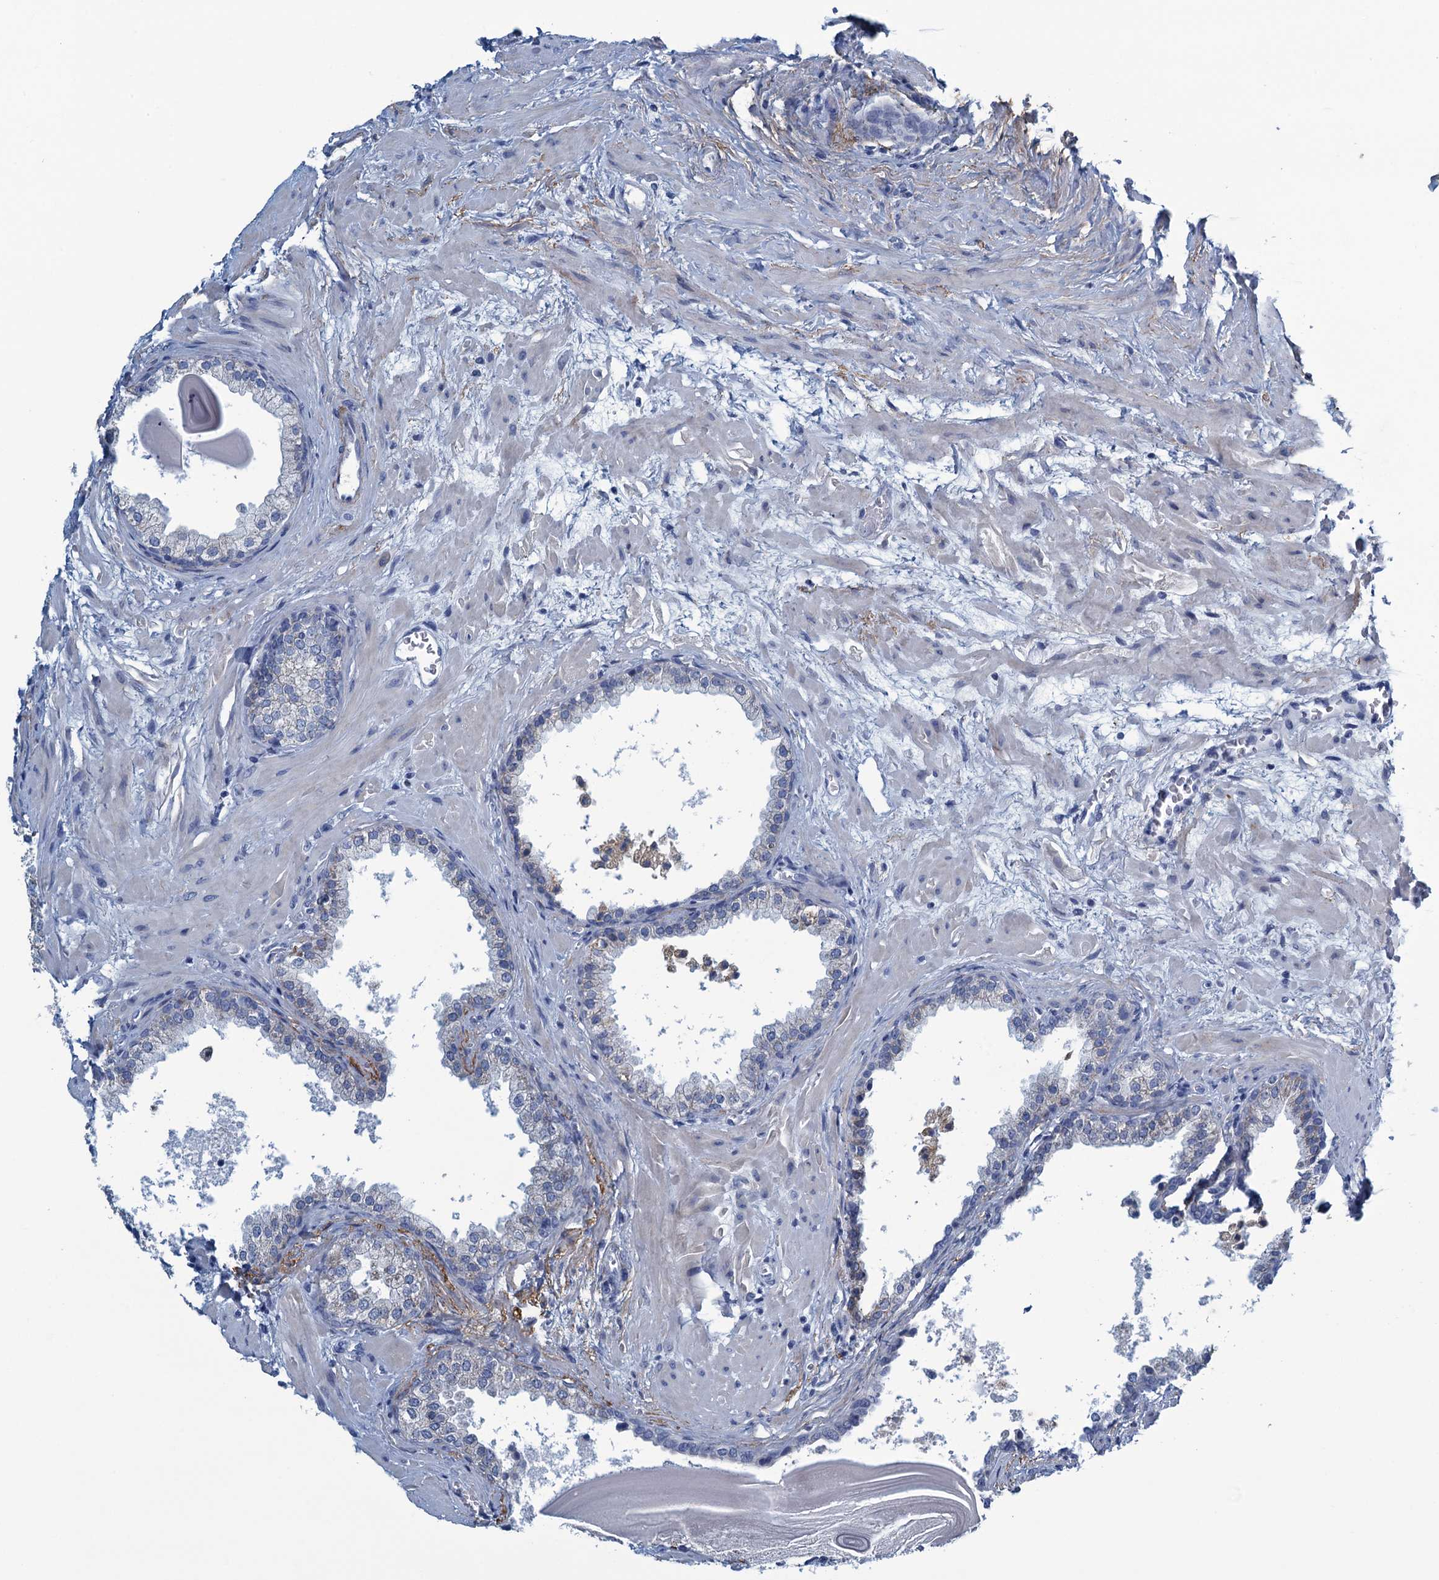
{"staining": {"intensity": "negative", "quantity": "none", "location": "none"}, "tissue": "prostate", "cell_type": "Glandular cells", "image_type": "normal", "snomed": [{"axis": "morphology", "description": "Normal tissue, NOS"}, {"axis": "topography", "description": "Prostate"}], "caption": "This is a histopathology image of IHC staining of benign prostate, which shows no staining in glandular cells. (Immunohistochemistry, brightfield microscopy, high magnification).", "gene": "C10orf88", "patient": {"sex": "male", "age": 48}}